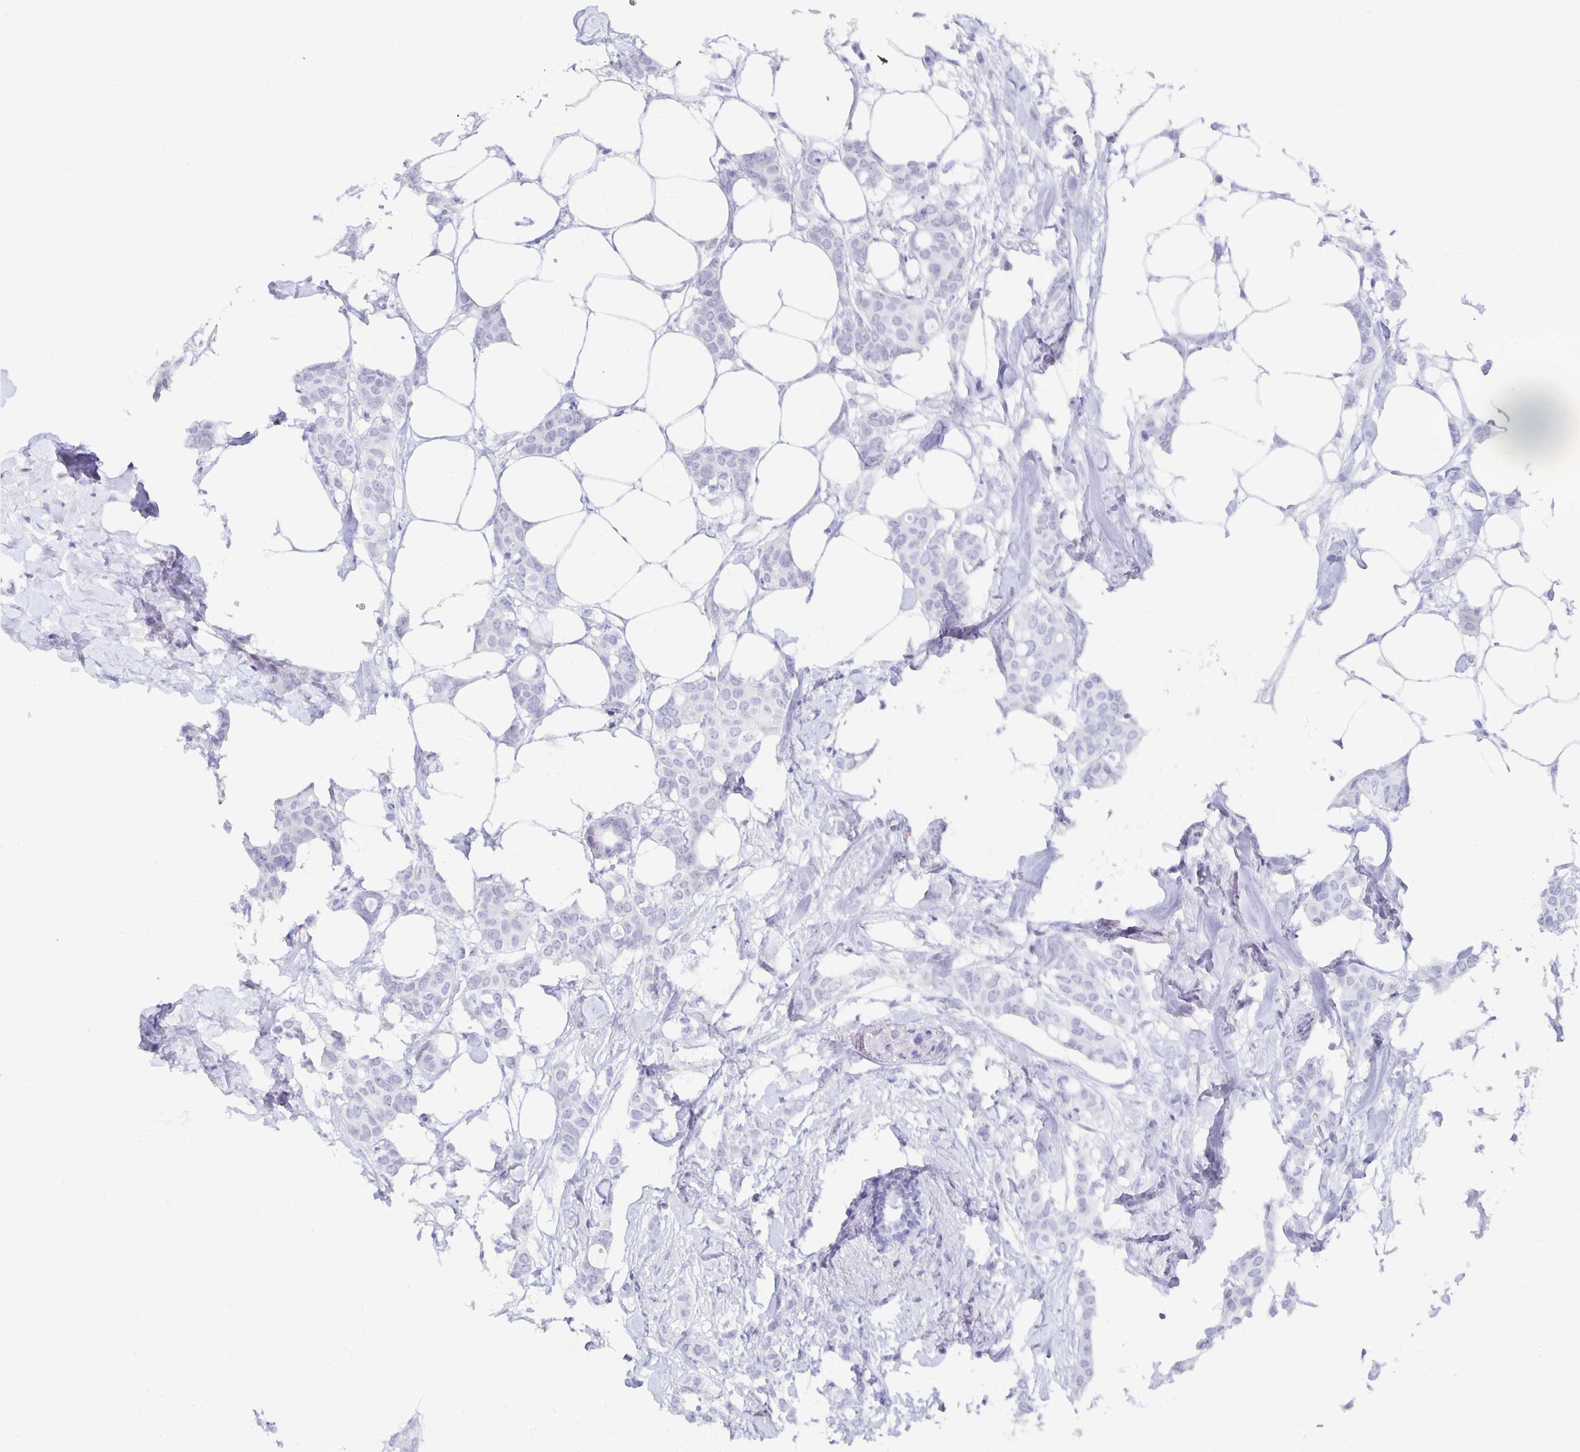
{"staining": {"intensity": "negative", "quantity": "none", "location": "none"}, "tissue": "breast cancer", "cell_type": "Tumor cells", "image_type": "cancer", "snomed": [{"axis": "morphology", "description": "Duct carcinoma"}, {"axis": "topography", "description": "Breast"}], "caption": "Human breast cancer stained for a protein using immunohistochemistry (IHC) exhibits no positivity in tumor cells.", "gene": "SYT2", "patient": {"sex": "female", "age": 62}}